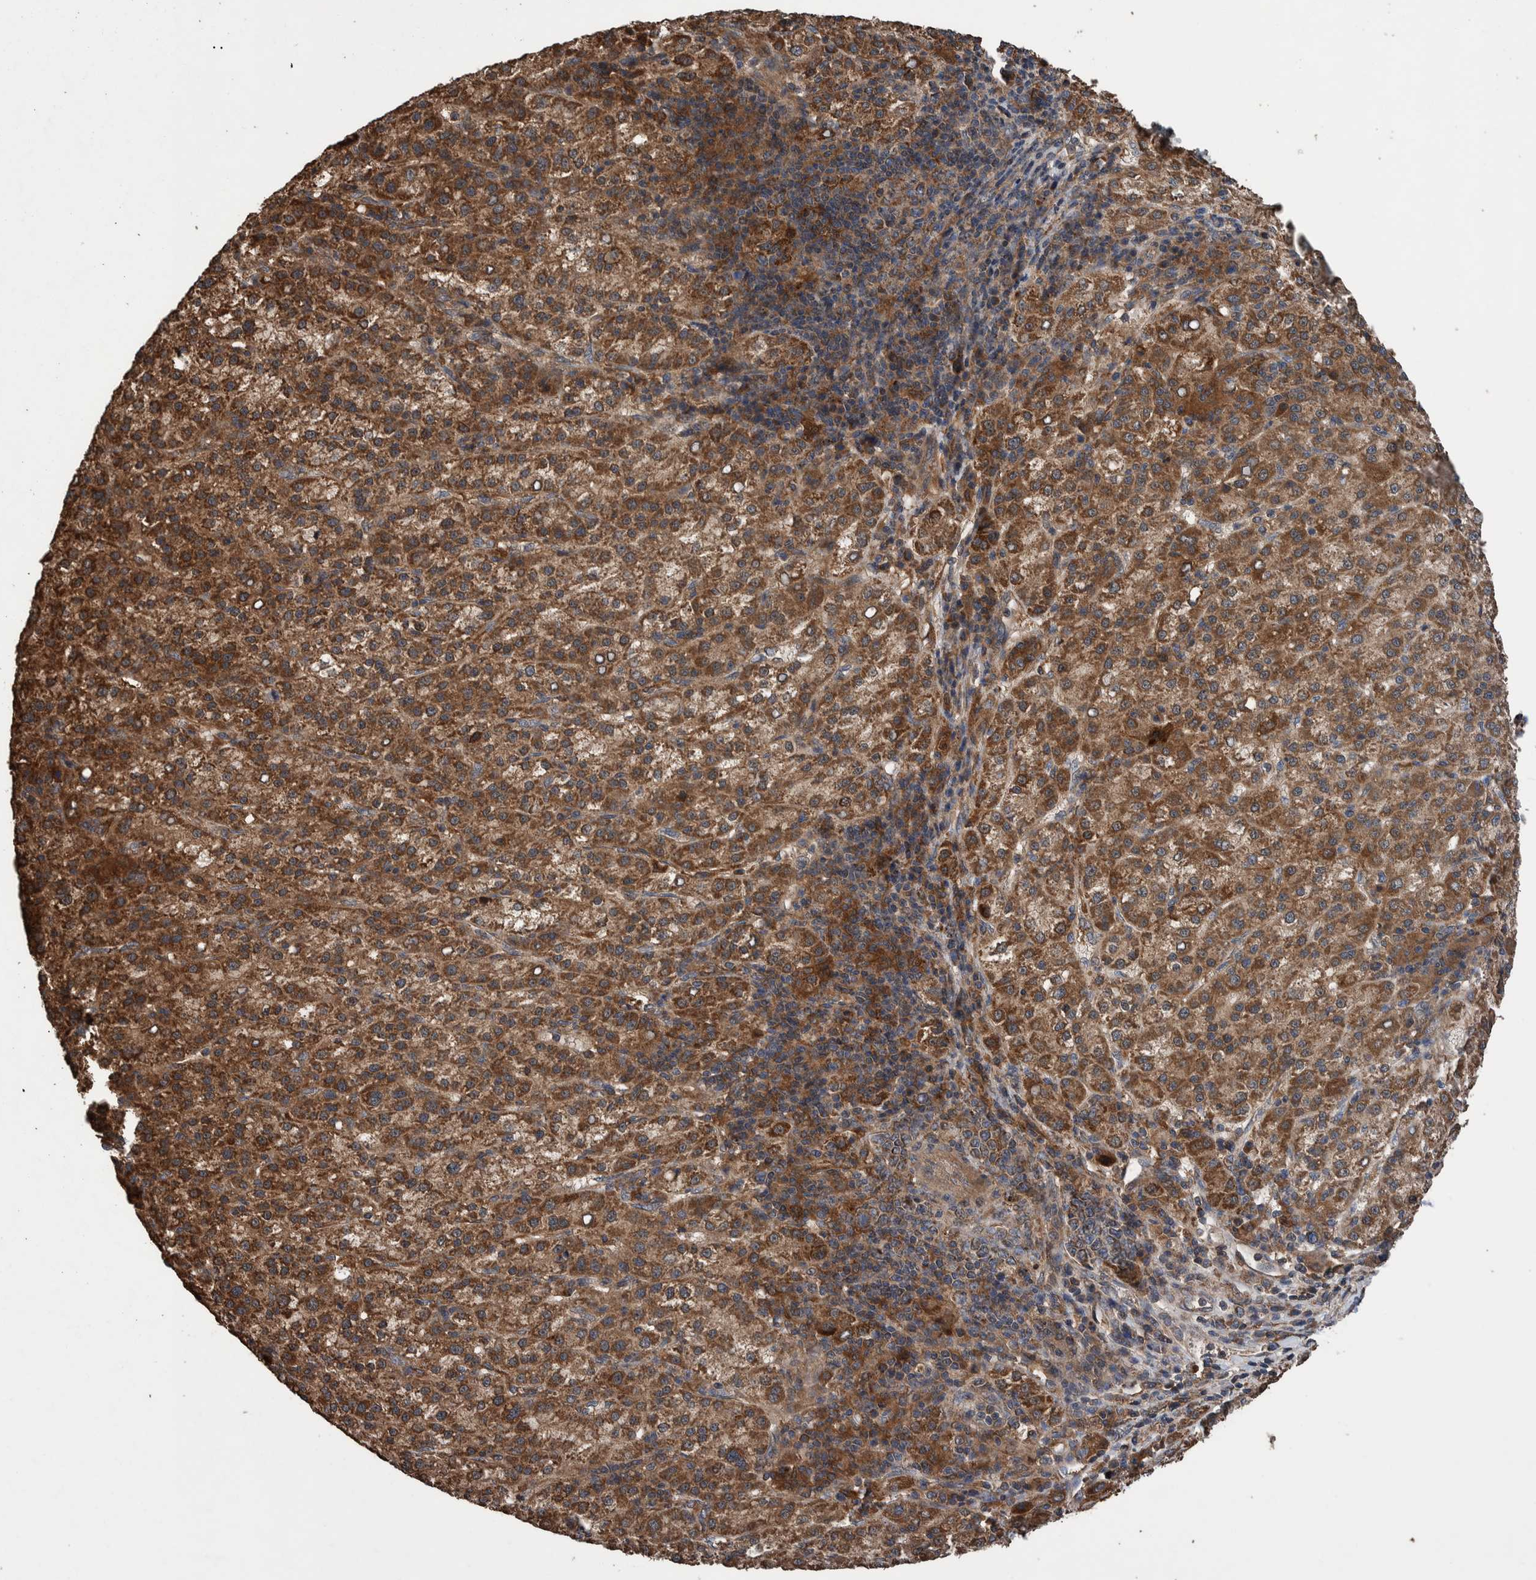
{"staining": {"intensity": "strong", "quantity": ">75%", "location": "cytoplasmic/membranous"}, "tissue": "liver cancer", "cell_type": "Tumor cells", "image_type": "cancer", "snomed": [{"axis": "morphology", "description": "Carcinoma, Hepatocellular, NOS"}, {"axis": "topography", "description": "Liver"}], "caption": "Tumor cells exhibit strong cytoplasmic/membranous staining in approximately >75% of cells in liver hepatocellular carcinoma. The staining was performed using DAB (3,3'-diaminobenzidine) to visualize the protein expression in brown, while the nuclei were stained in blue with hematoxylin (Magnification: 20x).", "gene": "TRIM16", "patient": {"sex": "female", "age": 58}}